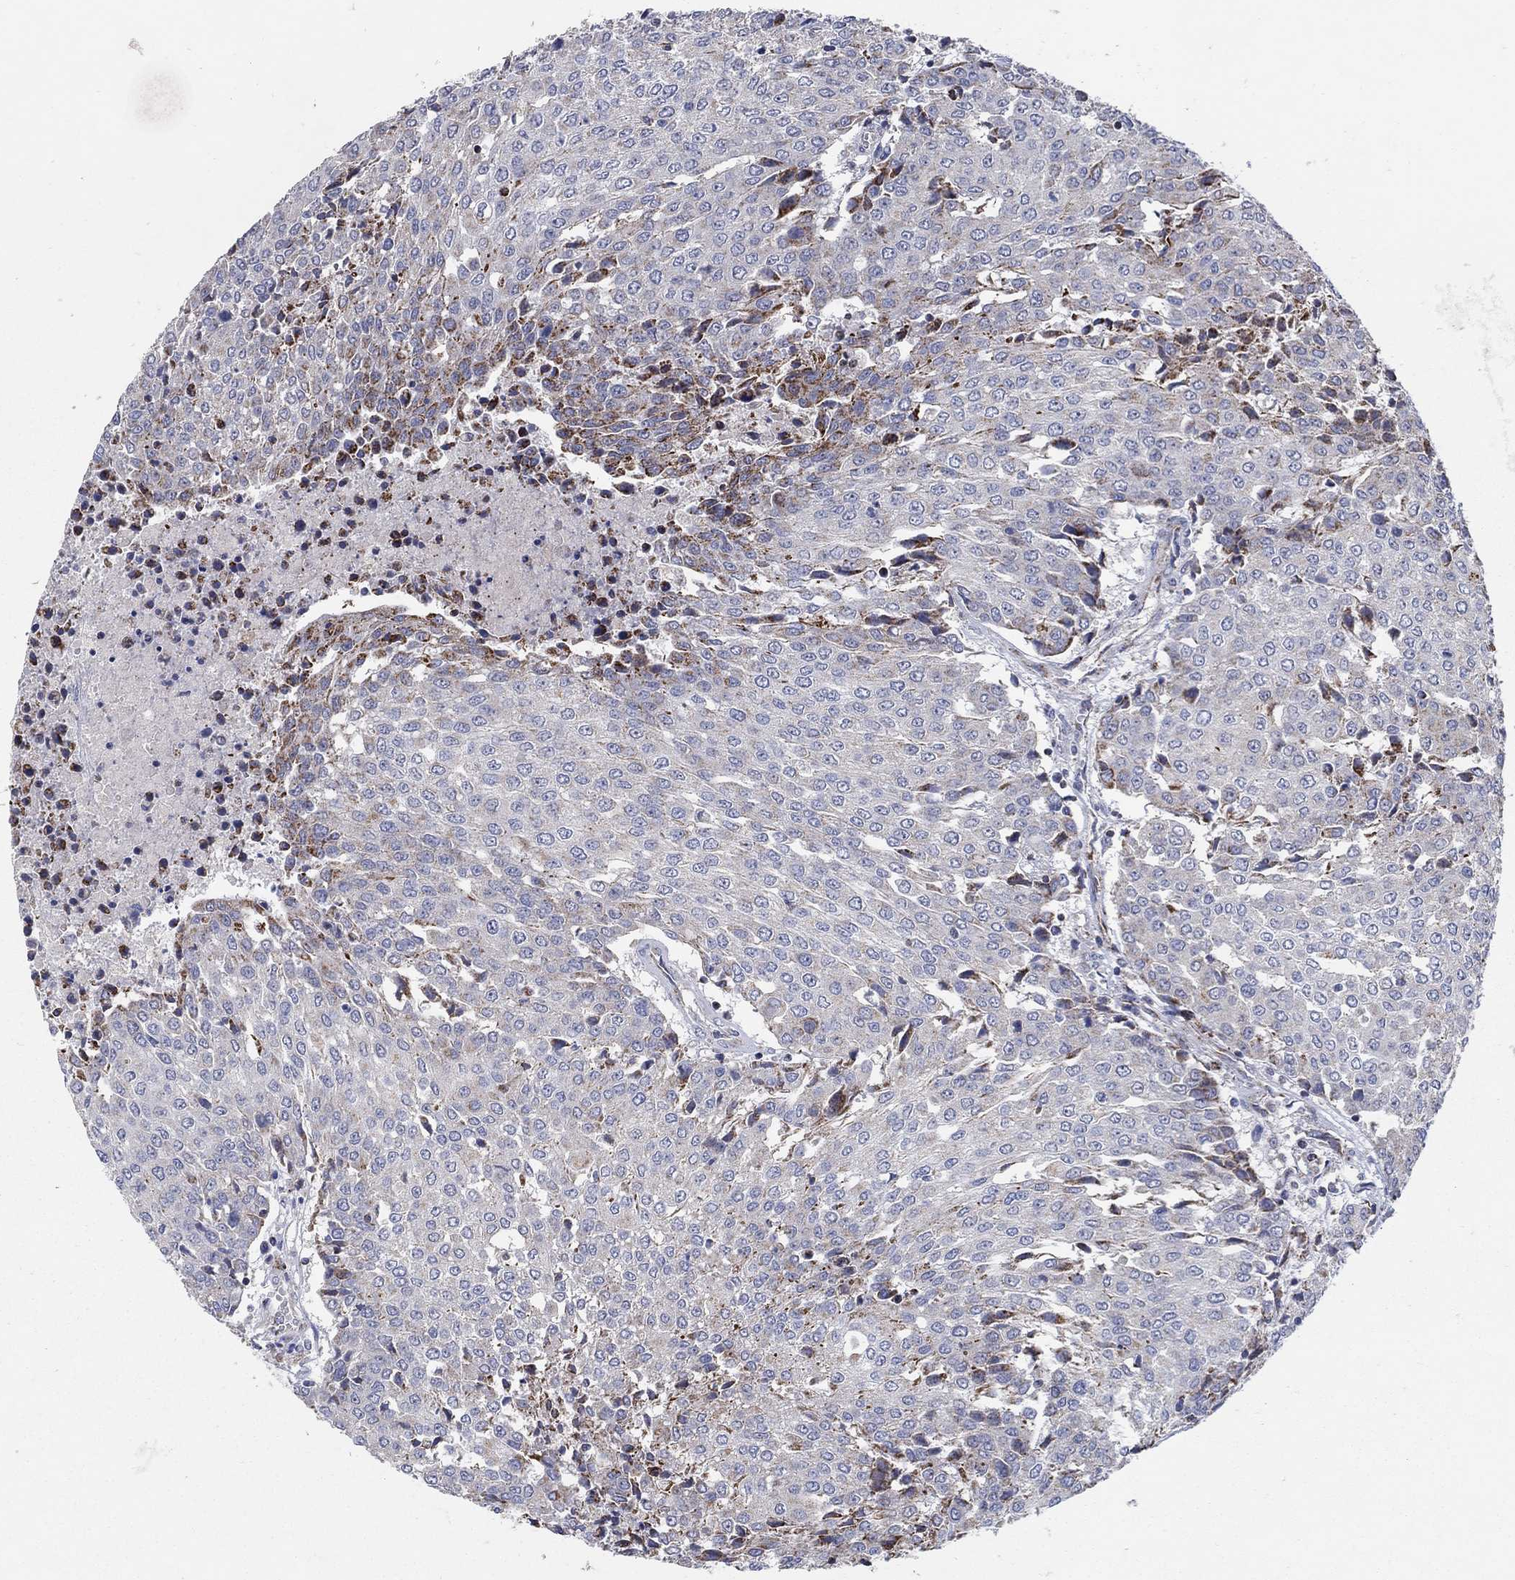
{"staining": {"intensity": "strong", "quantity": "<25%", "location": "cytoplasmic/membranous"}, "tissue": "urothelial cancer", "cell_type": "Tumor cells", "image_type": "cancer", "snomed": [{"axis": "morphology", "description": "Urothelial carcinoma, High grade"}, {"axis": "topography", "description": "Urinary bladder"}], "caption": "An immunohistochemistry image of tumor tissue is shown. Protein staining in brown shows strong cytoplasmic/membranous positivity in high-grade urothelial carcinoma within tumor cells.", "gene": "HMX2", "patient": {"sex": "female", "age": 85}}